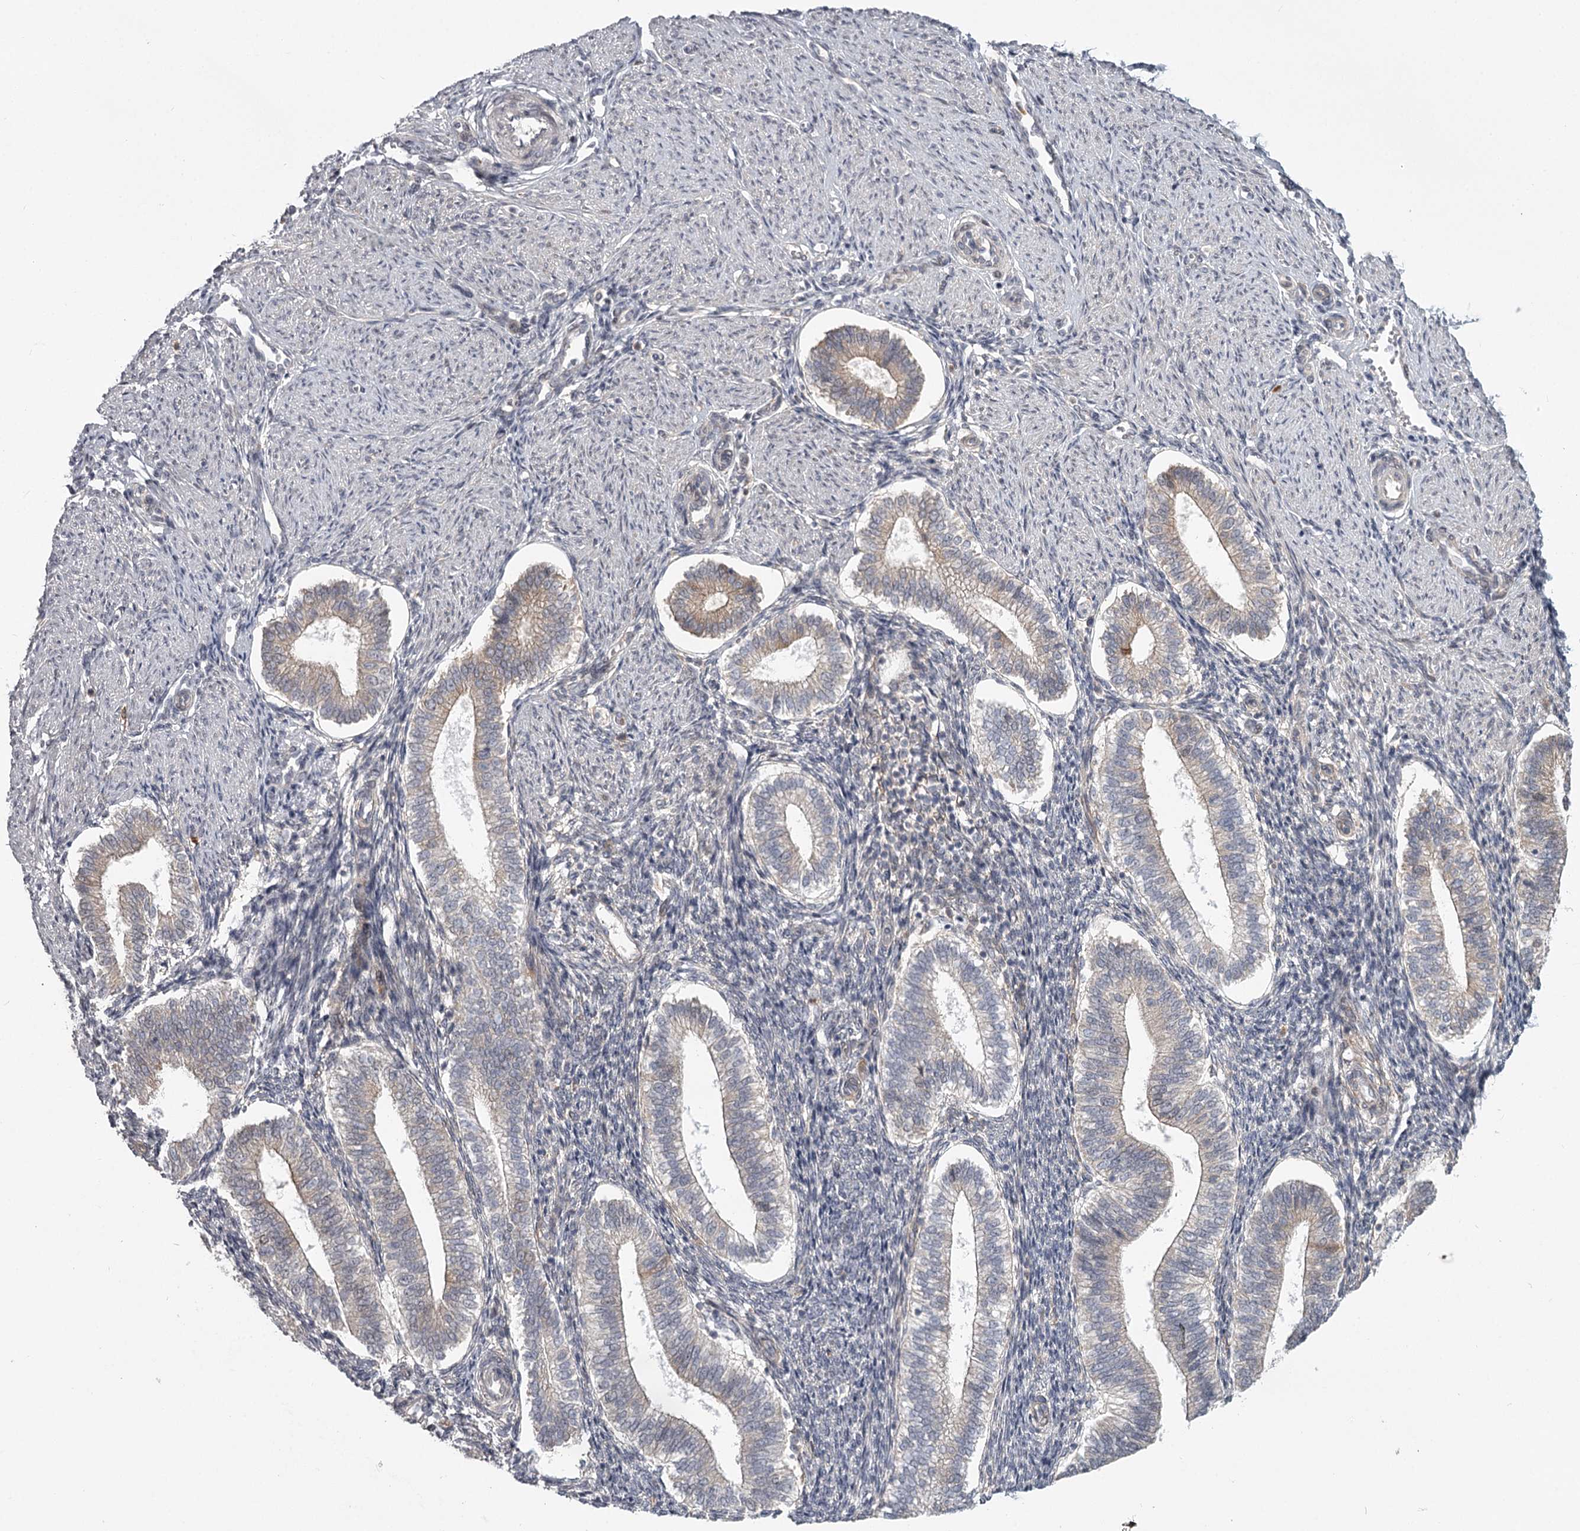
{"staining": {"intensity": "moderate", "quantity": "<25%", "location": "cytoplasmic/membranous"}, "tissue": "endometrium", "cell_type": "Cells in endometrial stroma", "image_type": "normal", "snomed": [{"axis": "morphology", "description": "Normal tissue, NOS"}, {"axis": "topography", "description": "Endometrium"}], "caption": "Immunohistochemical staining of benign human endometrium demonstrates <25% levels of moderate cytoplasmic/membranous protein staining in approximately <25% of cells in endometrial stroma.", "gene": "CCNG2", "patient": {"sex": "female", "age": 25}}